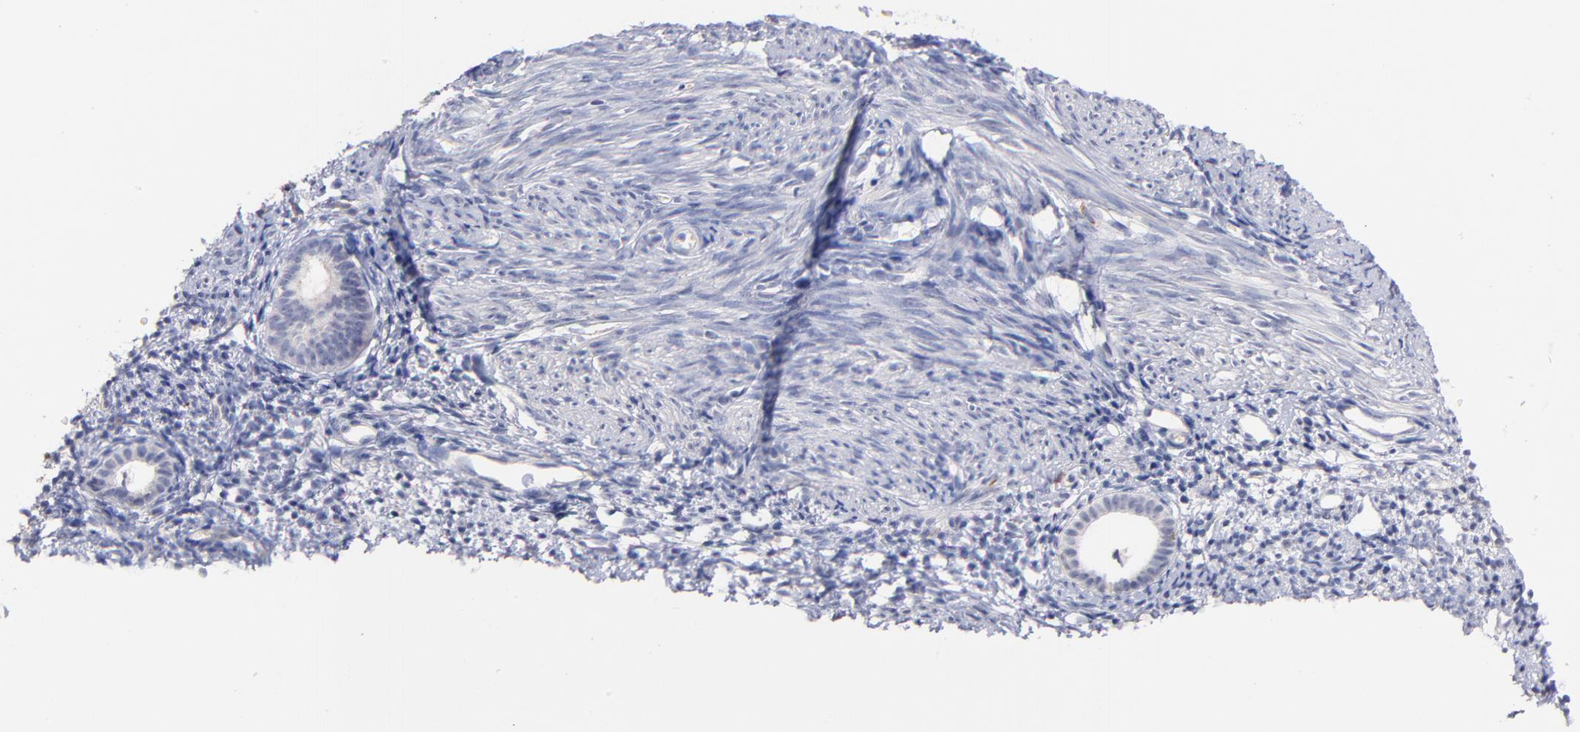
{"staining": {"intensity": "negative", "quantity": "none", "location": "none"}, "tissue": "endometrium", "cell_type": "Cells in endometrial stroma", "image_type": "normal", "snomed": [{"axis": "morphology", "description": "Normal tissue, NOS"}, {"axis": "topography", "description": "Smooth muscle"}, {"axis": "topography", "description": "Endometrium"}], "caption": "Benign endometrium was stained to show a protein in brown. There is no significant staining in cells in endometrial stroma. (Stains: DAB (3,3'-diaminobenzidine) immunohistochemistry with hematoxylin counter stain, Microscopy: brightfield microscopy at high magnification).", "gene": "KREMEN2", "patient": {"sex": "female", "age": 57}}